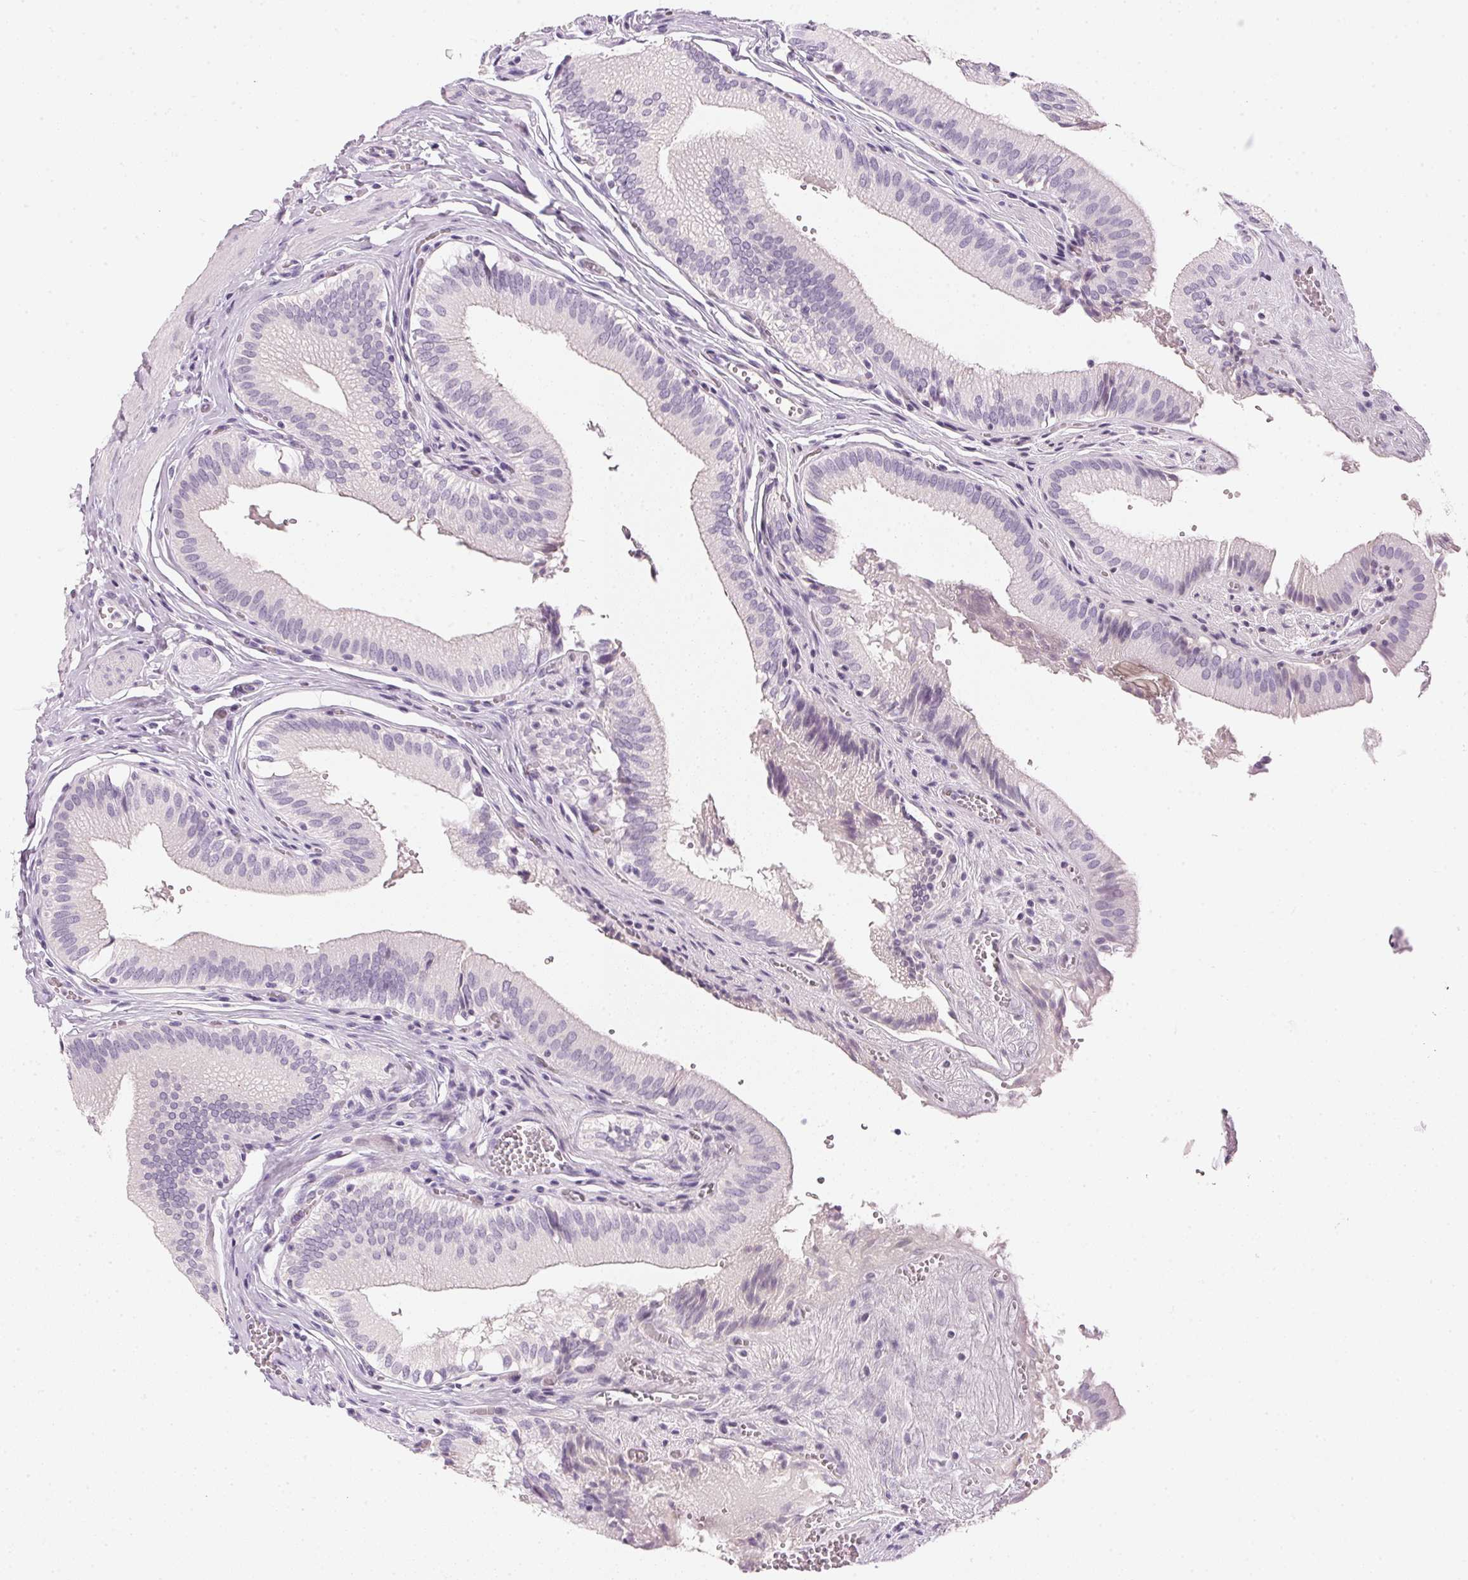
{"staining": {"intensity": "negative", "quantity": "none", "location": "none"}, "tissue": "gallbladder", "cell_type": "Glandular cells", "image_type": "normal", "snomed": [{"axis": "morphology", "description": "Normal tissue, NOS"}, {"axis": "topography", "description": "Gallbladder"}, {"axis": "topography", "description": "Peripheral nerve tissue"}], "caption": "Image shows no protein staining in glandular cells of unremarkable gallbladder.", "gene": "IGFBP1", "patient": {"sex": "male", "age": 17}}